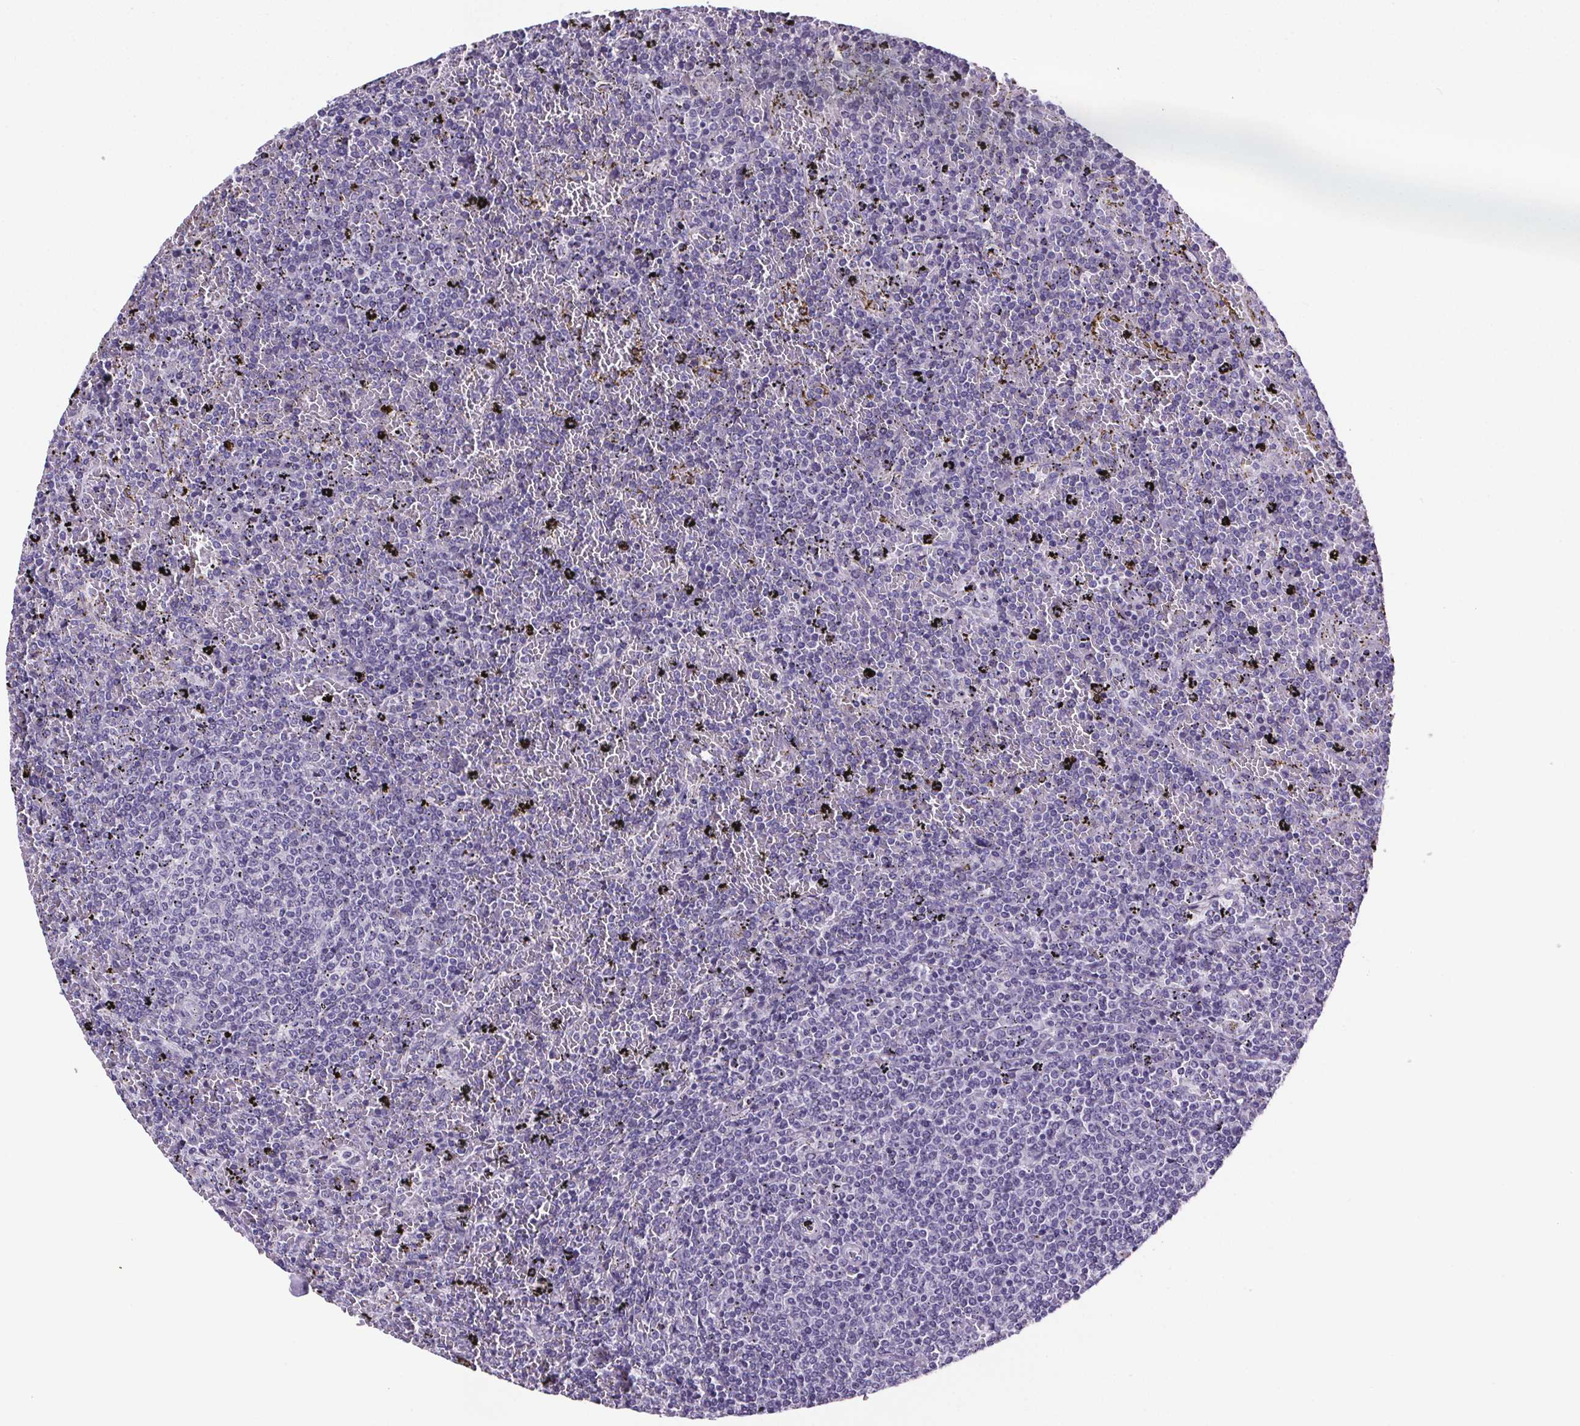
{"staining": {"intensity": "negative", "quantity": "none", "location": "none"}, "tissue": "lymphoma", "cell_type": "Tumor cells", "image_type": "cancer", "snomed": [{"axis": "morphology", "description": "Malignant lymphoma, non-Hodgkin's type, Low grade"}, {"axis": "topography", "description": "Spleen"}], "caption": "High magnification brightfield microscopy of lymphoma stained with DAB (brown) and counterstained with hematoxylin (blue): tumor cells show no significant positivity. Brightfield microscopy of immunohistochemistry stained with DAB (3,3'-diaminobenzidine) (brown) and hematoxylin (blue), captured at high magnification.", "gene": "CUBN", "patient": {"sex": "female", "age": 77}}